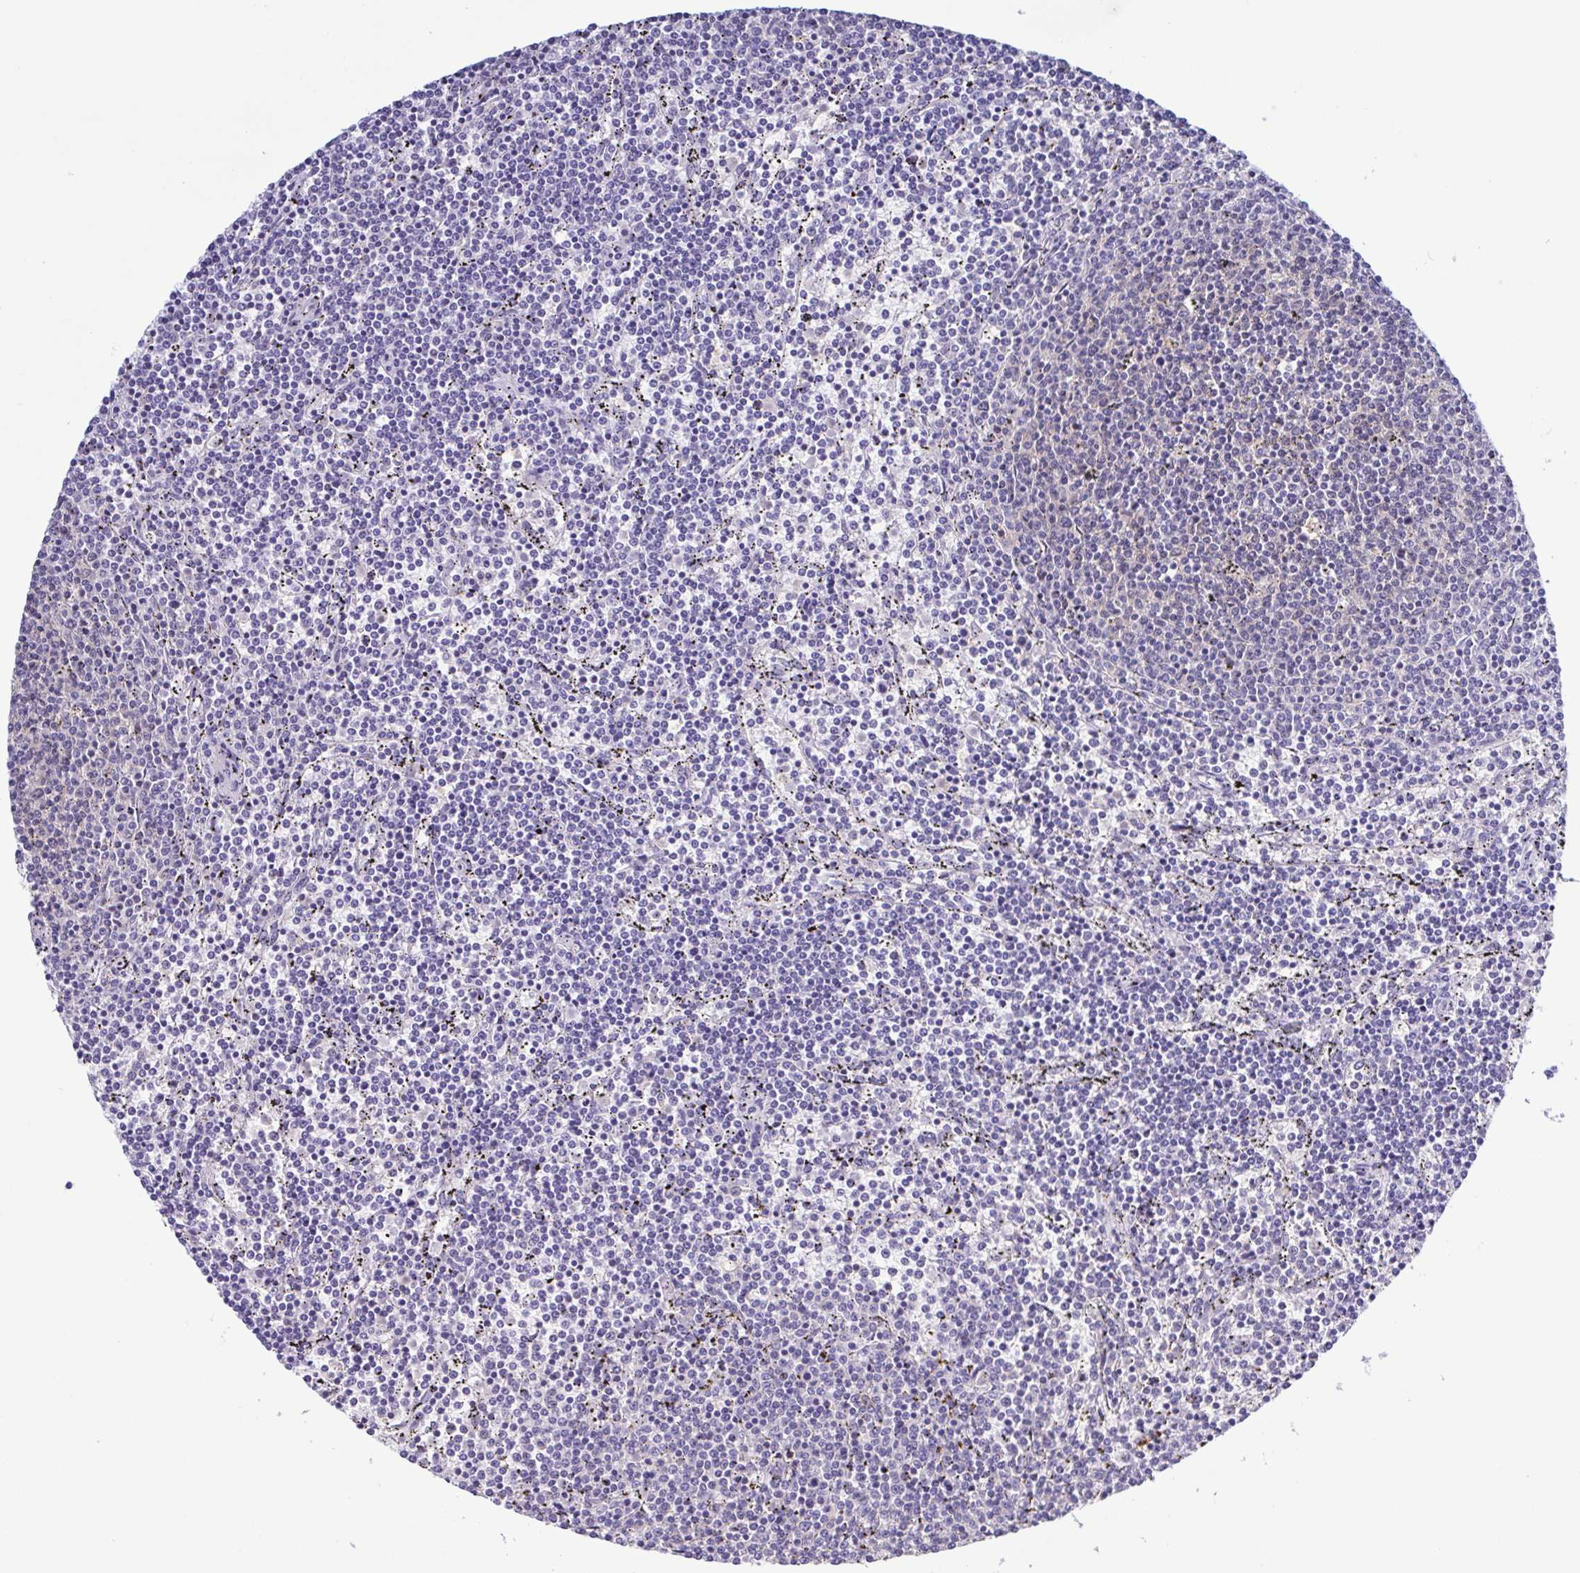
{"staining": {"intensity": "negative", "quantity": "none", "location": "none"}, "tissue": "lymphoma", "cell_type": "Tumor cells", "image_type": "cancer", "snomed": [{"axis": "morphology", "description": "Malignant lymphoma, non-Hodgkin's type, Low grade"}, {"axis": "topography", "description": "Spleen"}], "caption": "Immunohistochemistry (IHC) image of neoplastic tissue: low-grade malignant lymphoma, non-Hodgkin's type stained with DAB shows no significant protein expression in tumor cells.", "gene": "LDHC", "patient": {"sex": "female", "age": 50}}